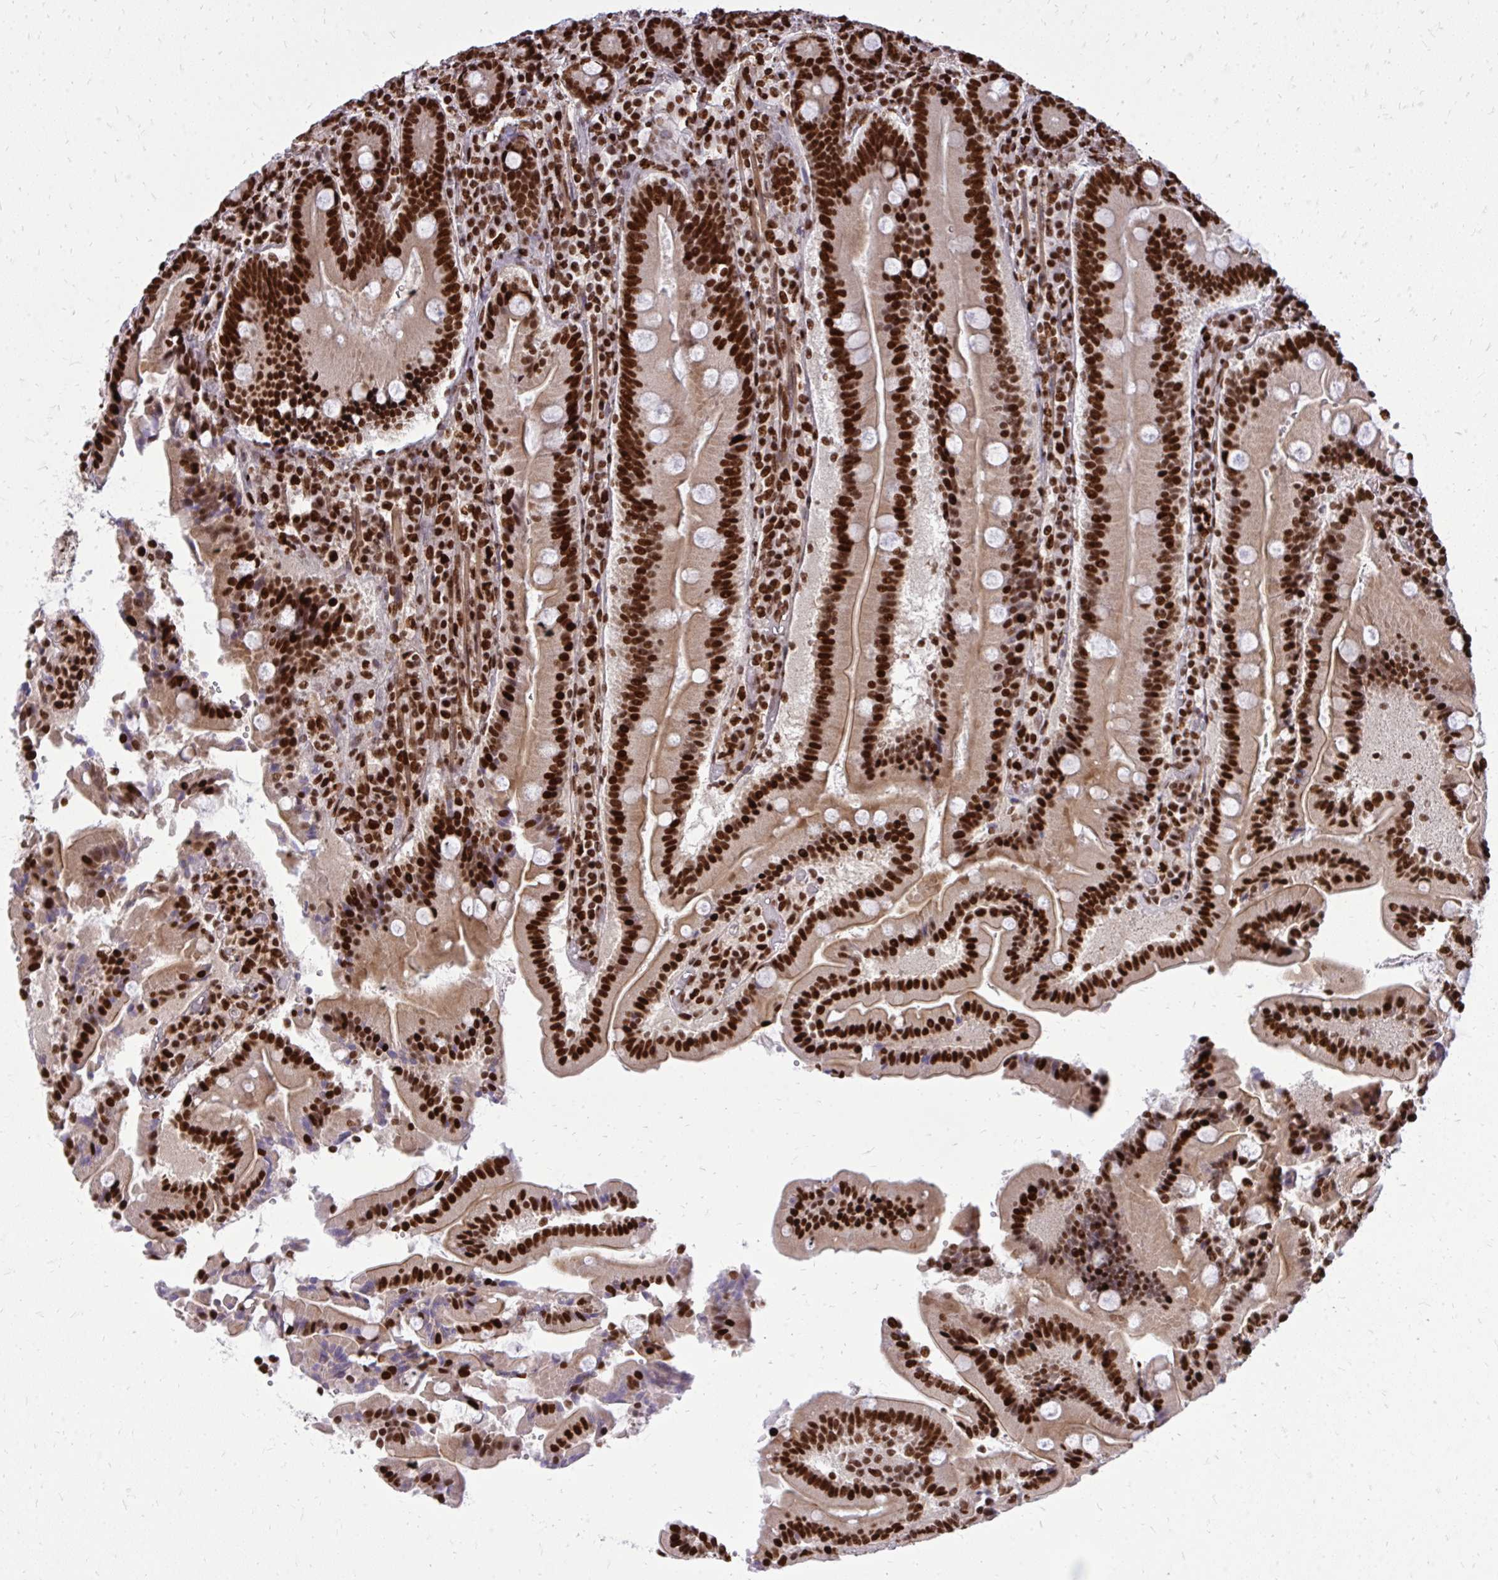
{"staining": {"intensity": "strong", "quantity": ">75%", "location": "cytoplasmic/membranous,nuclear"}, "tissue": "duodenum", "cell_type": "Glandular cells", "image_type": "normal", "snomed": [{"axis": "morphology", "description": "Normal tissue, NOS"}, {"axis": "topography", "description": "Duodenum"}], "caption": "Glandular cells reveal high levels of strong cytoplasmic/membranous,nuclear positivity in approximately >75% of cells in benign duodenum. (Brightfield microscopy of DAB IHC at high magnification).", "gene": "TBL1Y", "patient": {"sex": "female", "age": 62}}